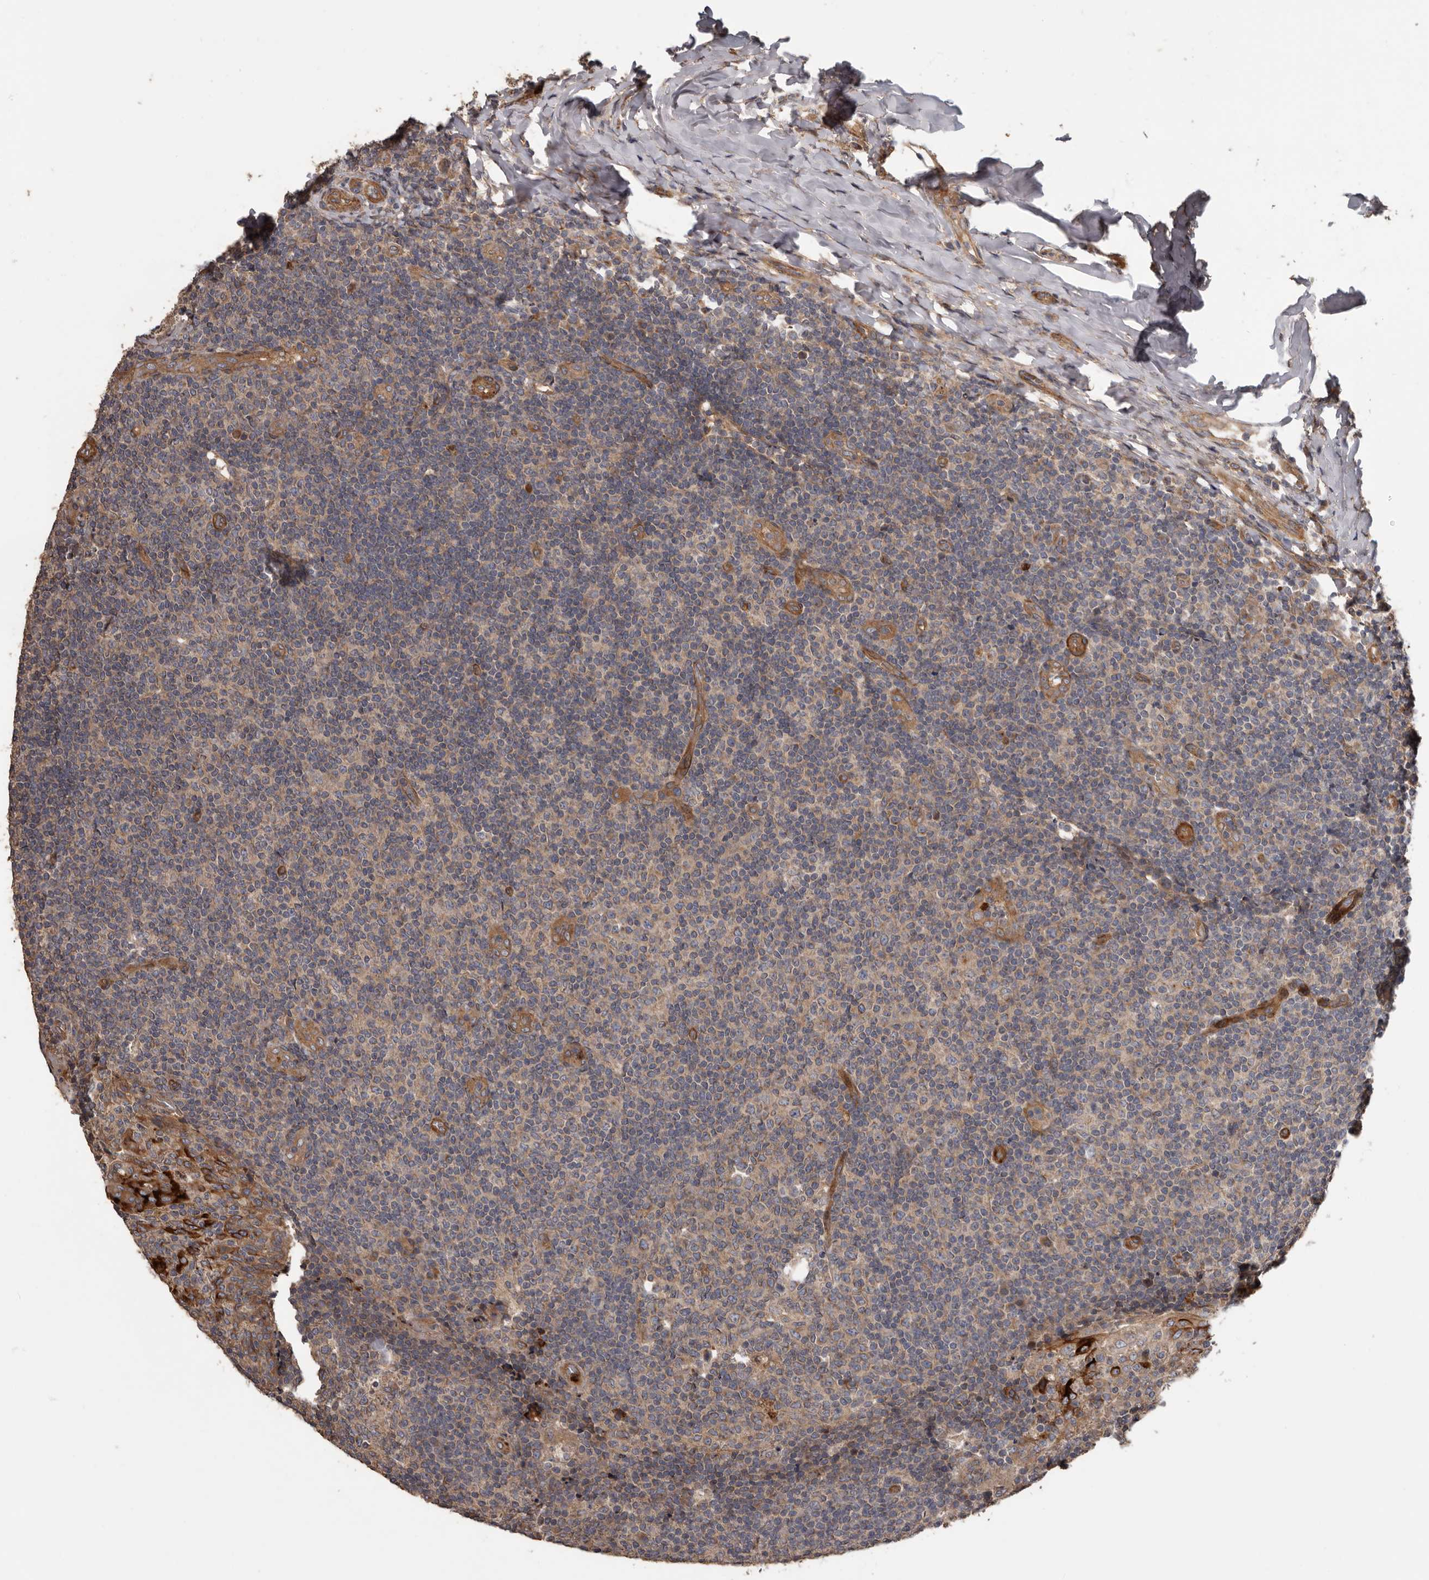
{"staining": {"intensity": "negative", "quantity": "none", "location": "none"}, "tissue": "tonsil", "cell_type": "Germinal center cells", "image_type": "normal", "snomed": [{"axis": "morphology", "description": "Normal tissue, NOS"}, {"axis": "topography", "description": "Tonsil"}], "caption": "This is an immunohistochemistry photomicrograph of unremarkable human tonsil. There is no expression in germinal center cells.", "gene": "ARHGEF5", "patient": {"sex": "female", "age": 19}}